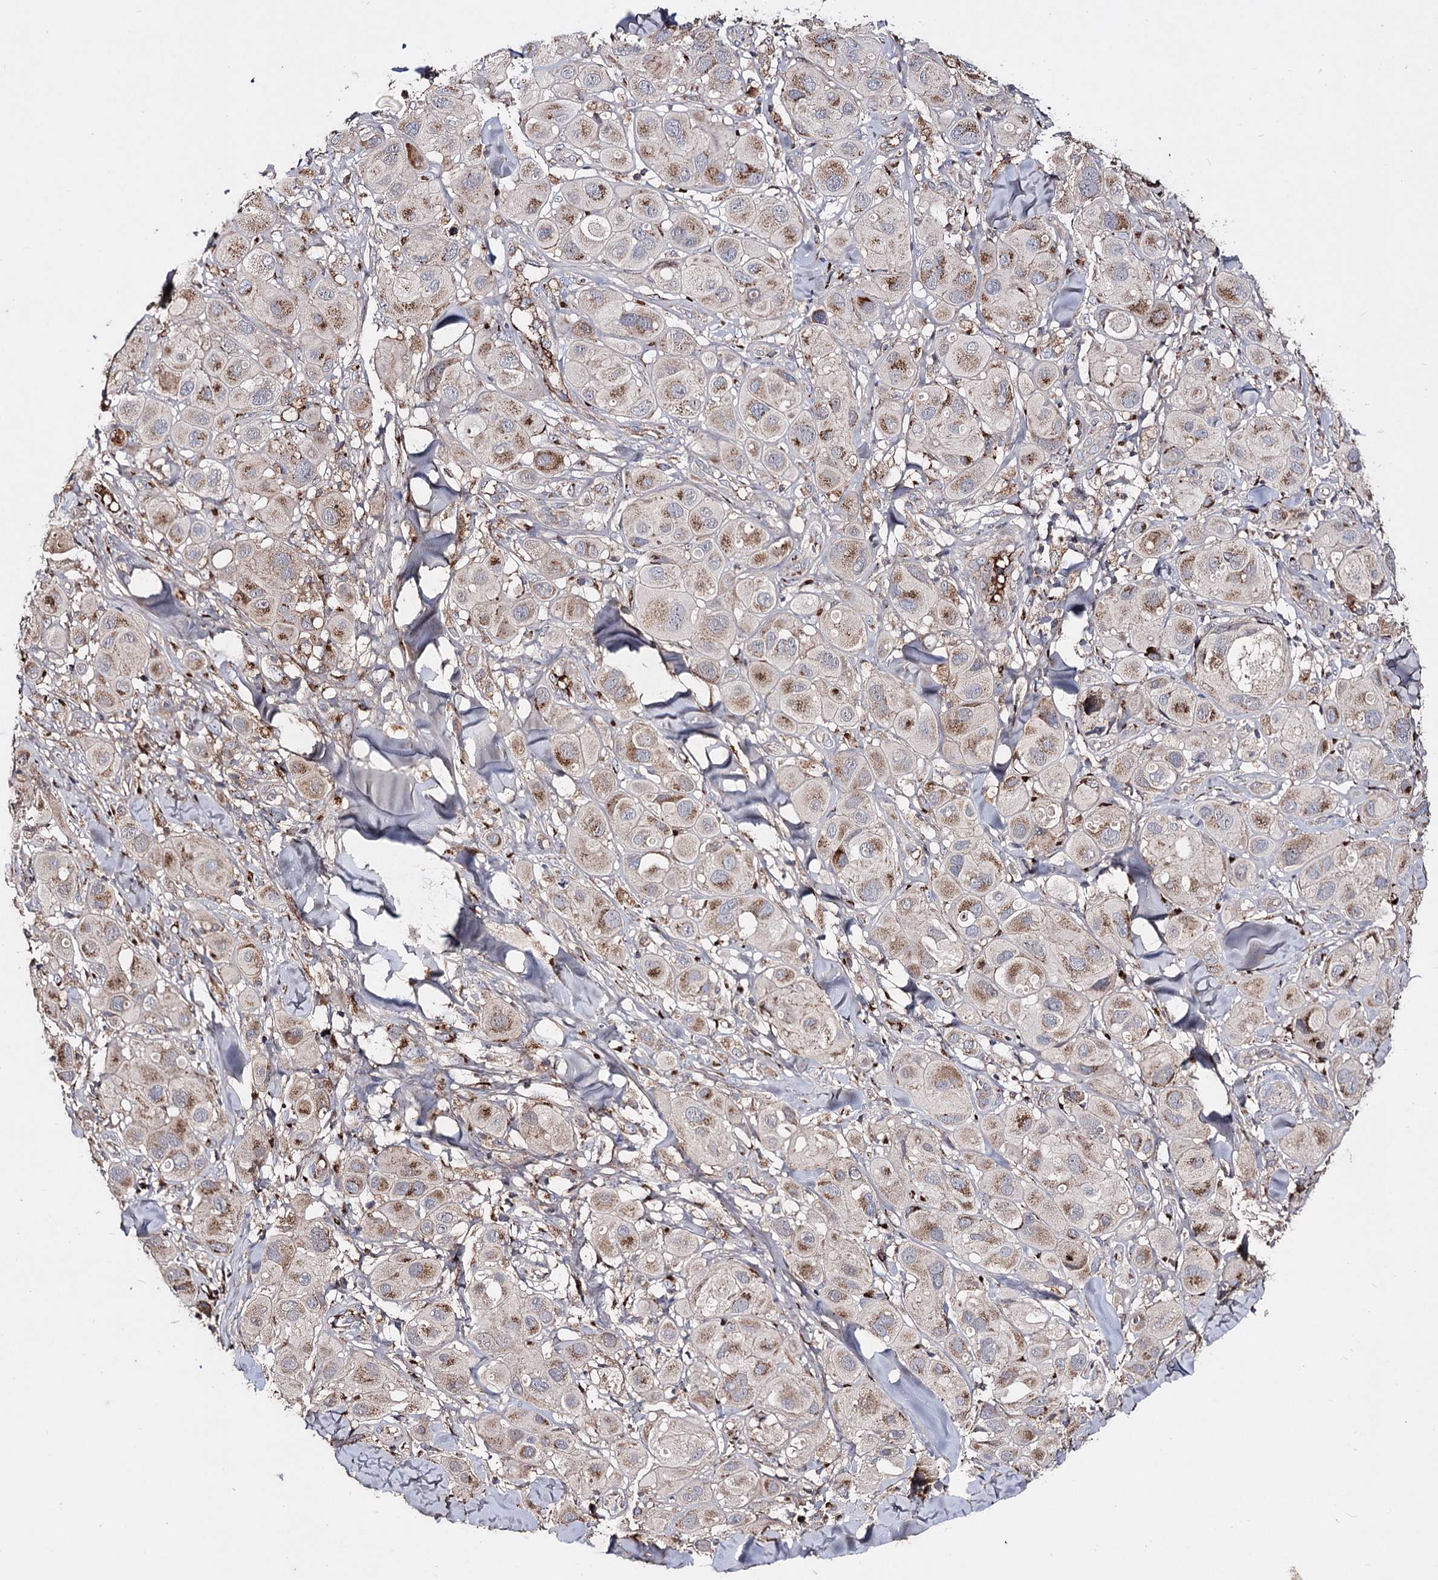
{"staining": {"intensity": "moderate", "quantity": "25%-75%", "location": "cytoplasmic/membranous"}, "tissue": "melanoma", "cell_type": "Tumor cells", "image_type": "cancer", "snomed": [{"axis": "morphology", "description": "Malignant melanoma, Metastatic site"}, {"axis": "topography", "description": "Skin"}], "caption": "Malignant melanoma (metastatic site) stained with immunohistochemistry exhibits moderate cytoplasmic/membranous positivity in about 25%-75% of tumor cells.", "gene": "ARHGAP20", "patient": {"sex": "male", "age": 41}}